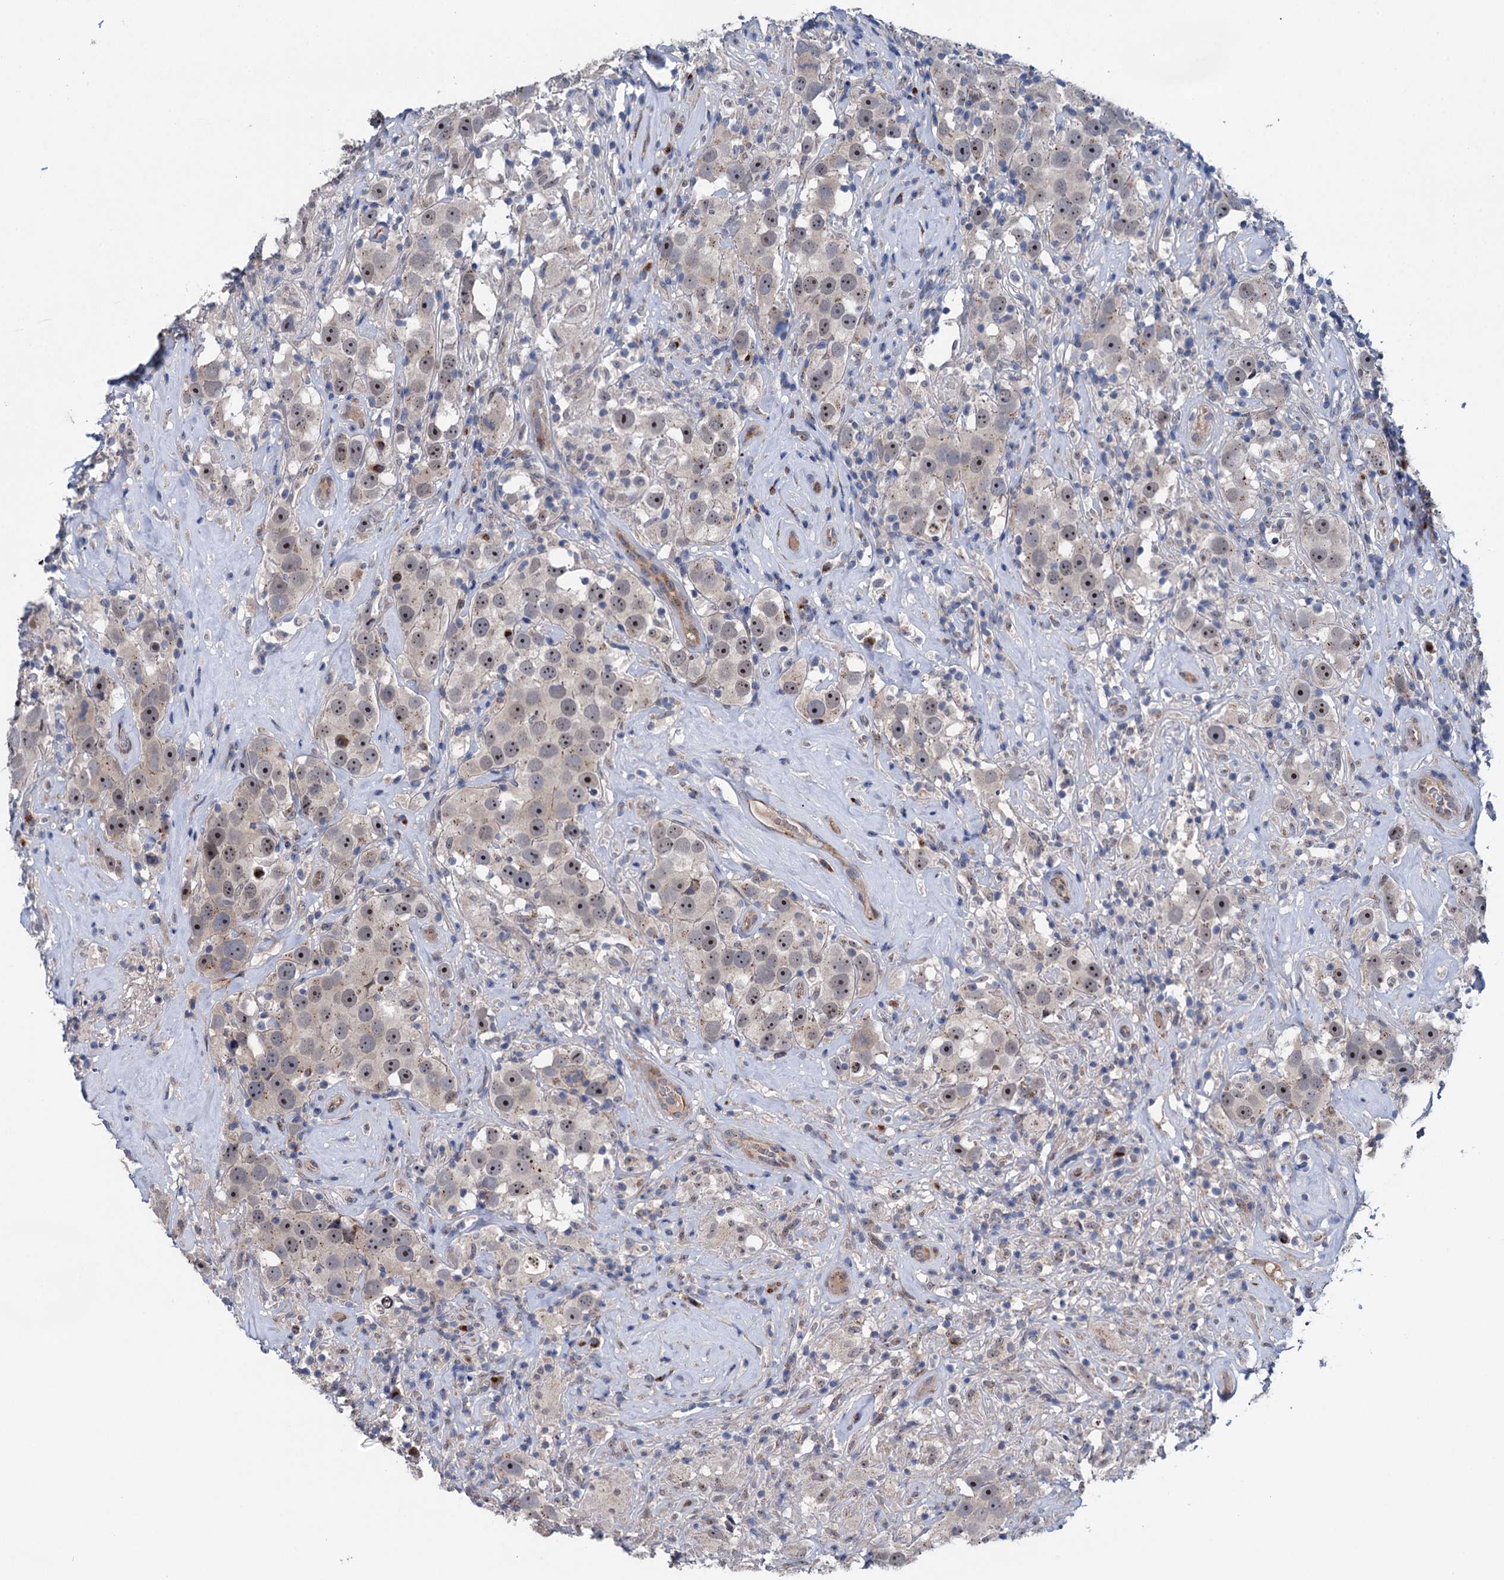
{"staining": {"intensity": "weak", "quantity": "25%-75%", "location": "nuclear"}, "tissue": "testis cancer", "cell_type": "Tumor cells", "image_type": "cancer", "snomed": [{"axis": "morphology", "description": "Seminoma, NOS"}, {"axis": "topography", "description": "Testis"}], "caption": "A brown stain shows weak nuclear expression of a protein in testis cancer (seminoma) tumor cells.", "gene": "EYA4", "patient": {"sex": "male", "age": 49}}